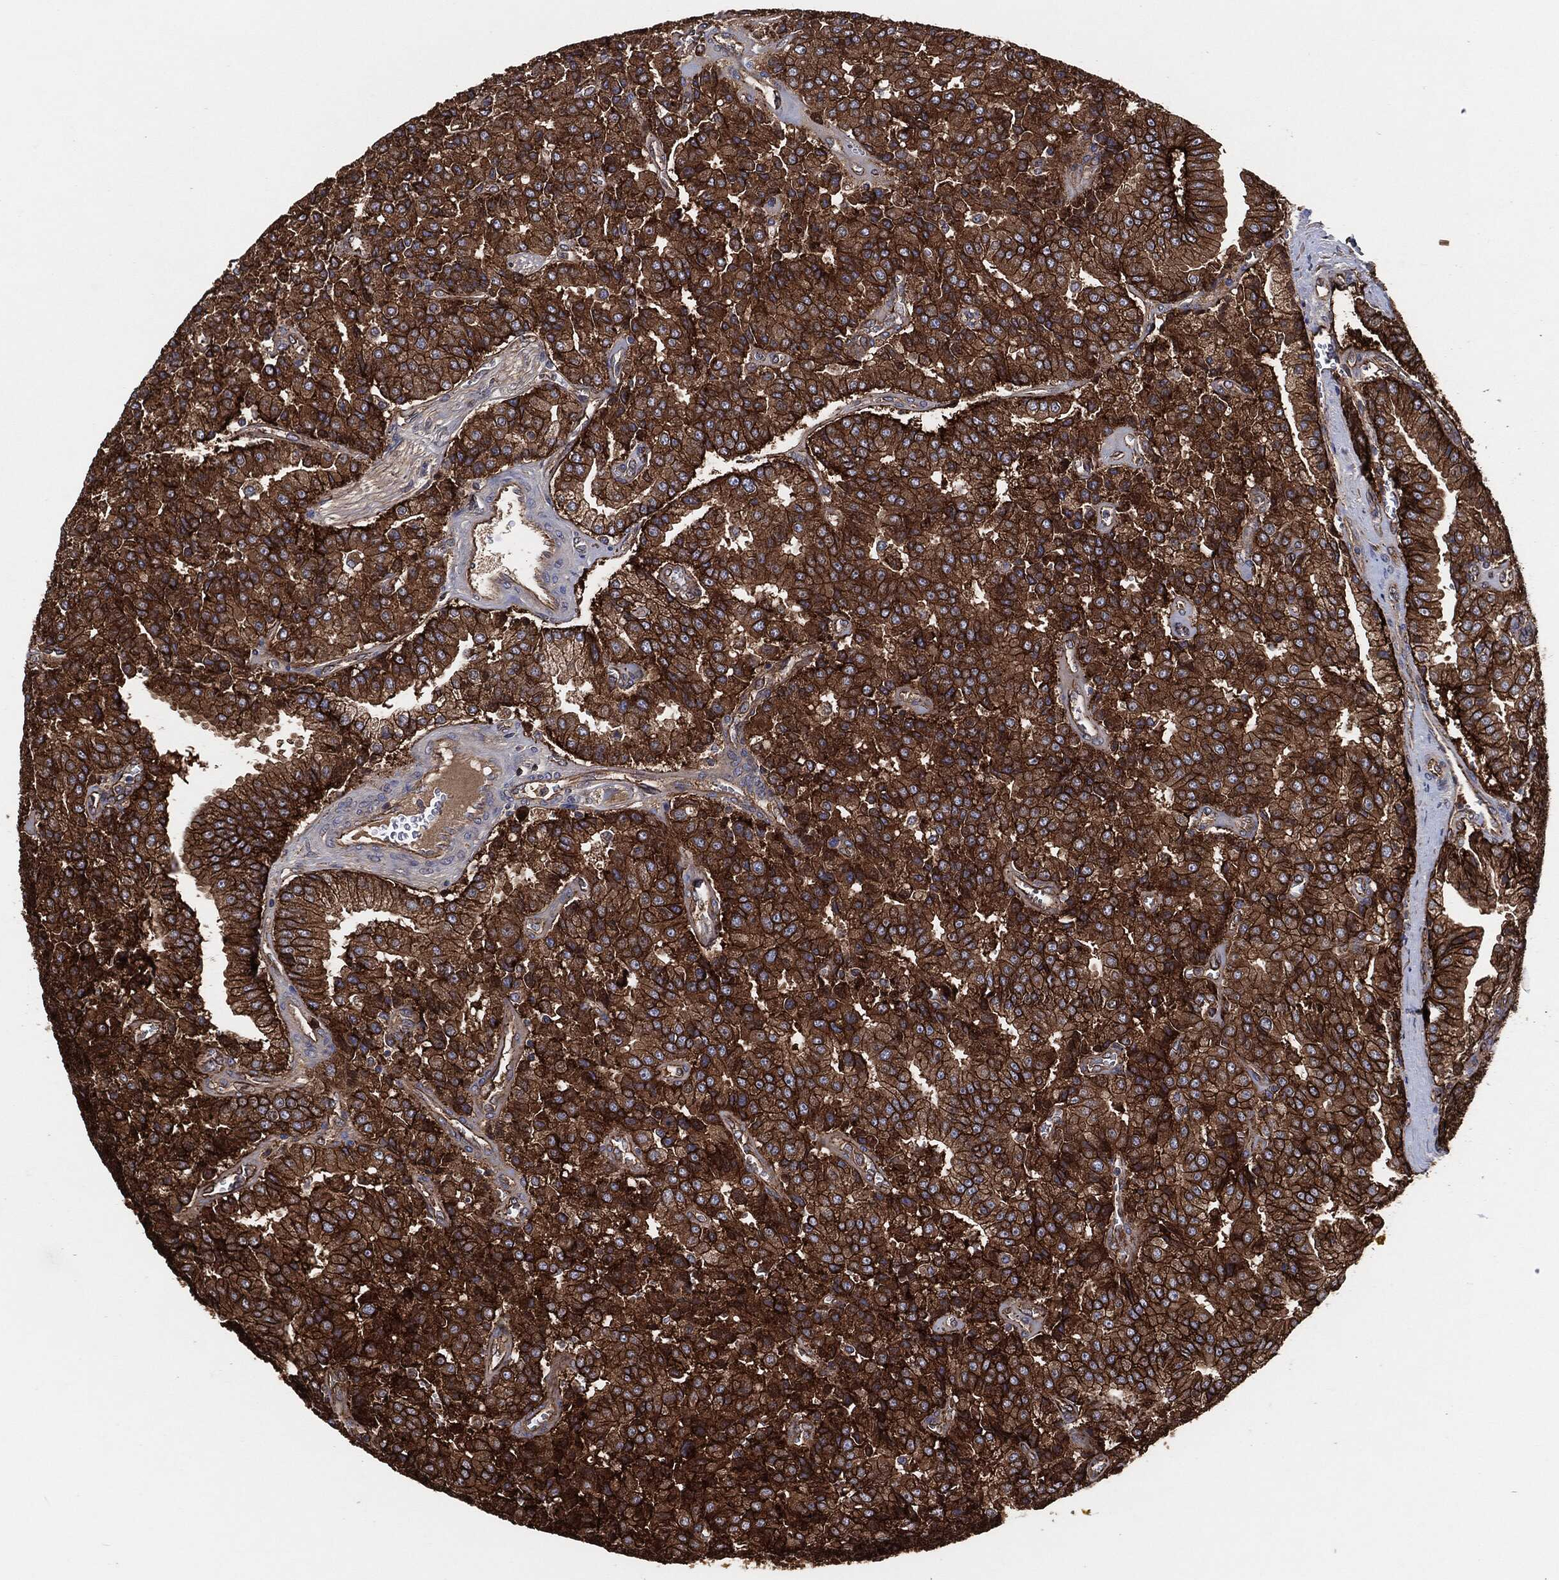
{"staining": {"intensity": "strong", "quantity": ">75%", "location": "cytoplasmic/membranous"}, "tissue": "prostate cancer", "cell_type": "Tumor cells", "image_type": "cancer", "snomed": [{"axis": "morphology", "description": "Adenocarcinoma, NOS"}, {"axis": "topography", "description": "Prostate and seminal vesicle, NOS"}, {"axis": "topography", "description": "Prostate"}], "caption": "Human prostate adenocarcinoma stained with a protein marker displays strong staining in tumor cells.", "gene": "CTNNA1", "patient": {"sex": "male", "age": 67}}